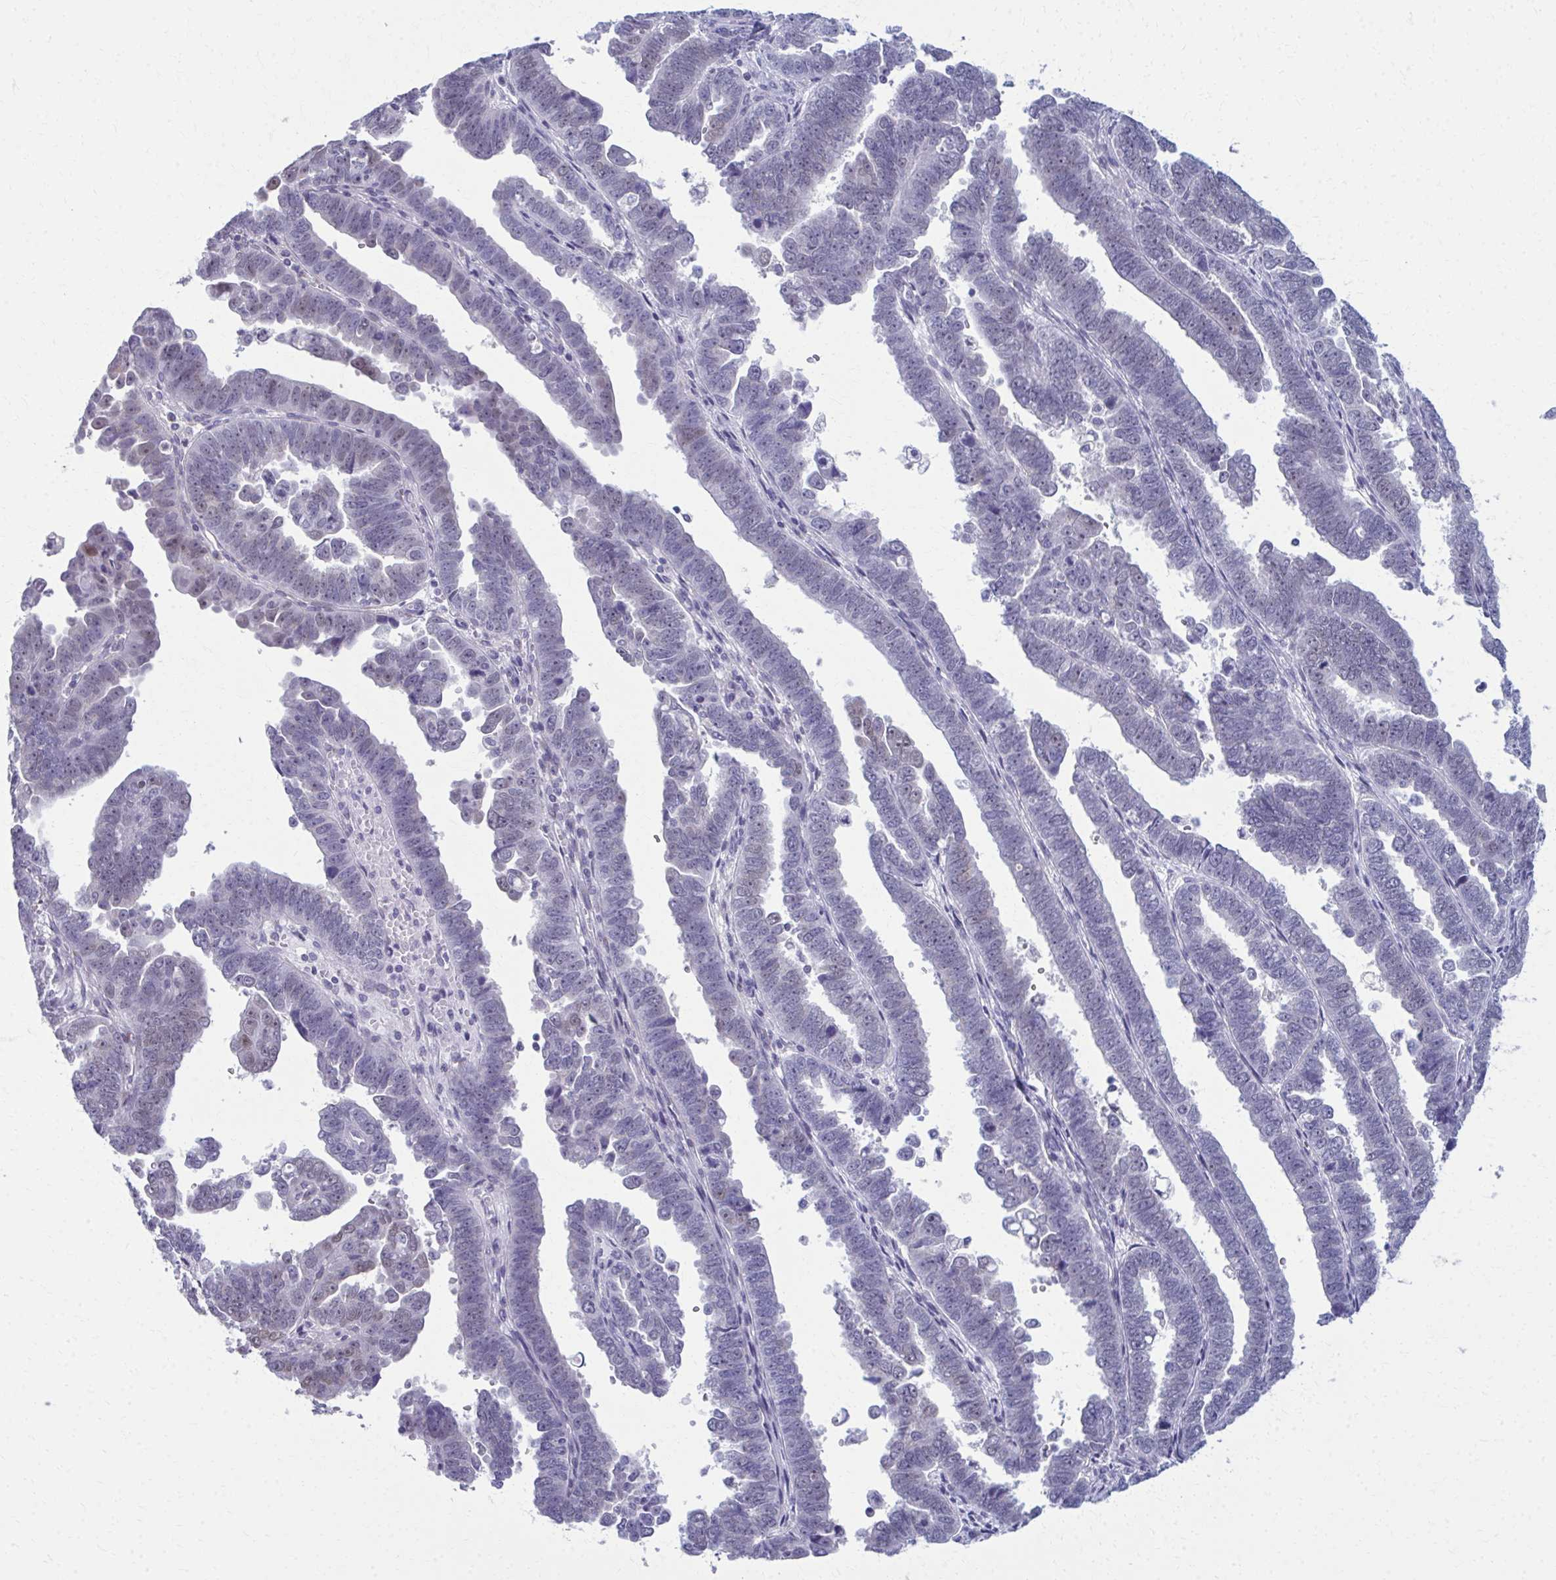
{"staining": {"intensity": "weak", "quantity": "<25%", "location": "nuclear"}, "tissue": "endometrial cancer", "cell_type": "Tumor cells", "image_type": "cancer", "snomed": [{"axis": "morphology", "description": "Adenocarcinoma, NOS"}, {"axis": "topography", "description": "Endometrium"}], "caption": "High magnification brightfield microscopy of adenocarcinoma (endometrial) stained with DAB (3,3'-diaminobenzidine) (brown) and counterstained with hematoxylin (blue): tumor cells show no significant positivity.", "gene": "SCLY", "patient": {"sex": "female", "age": 75}}